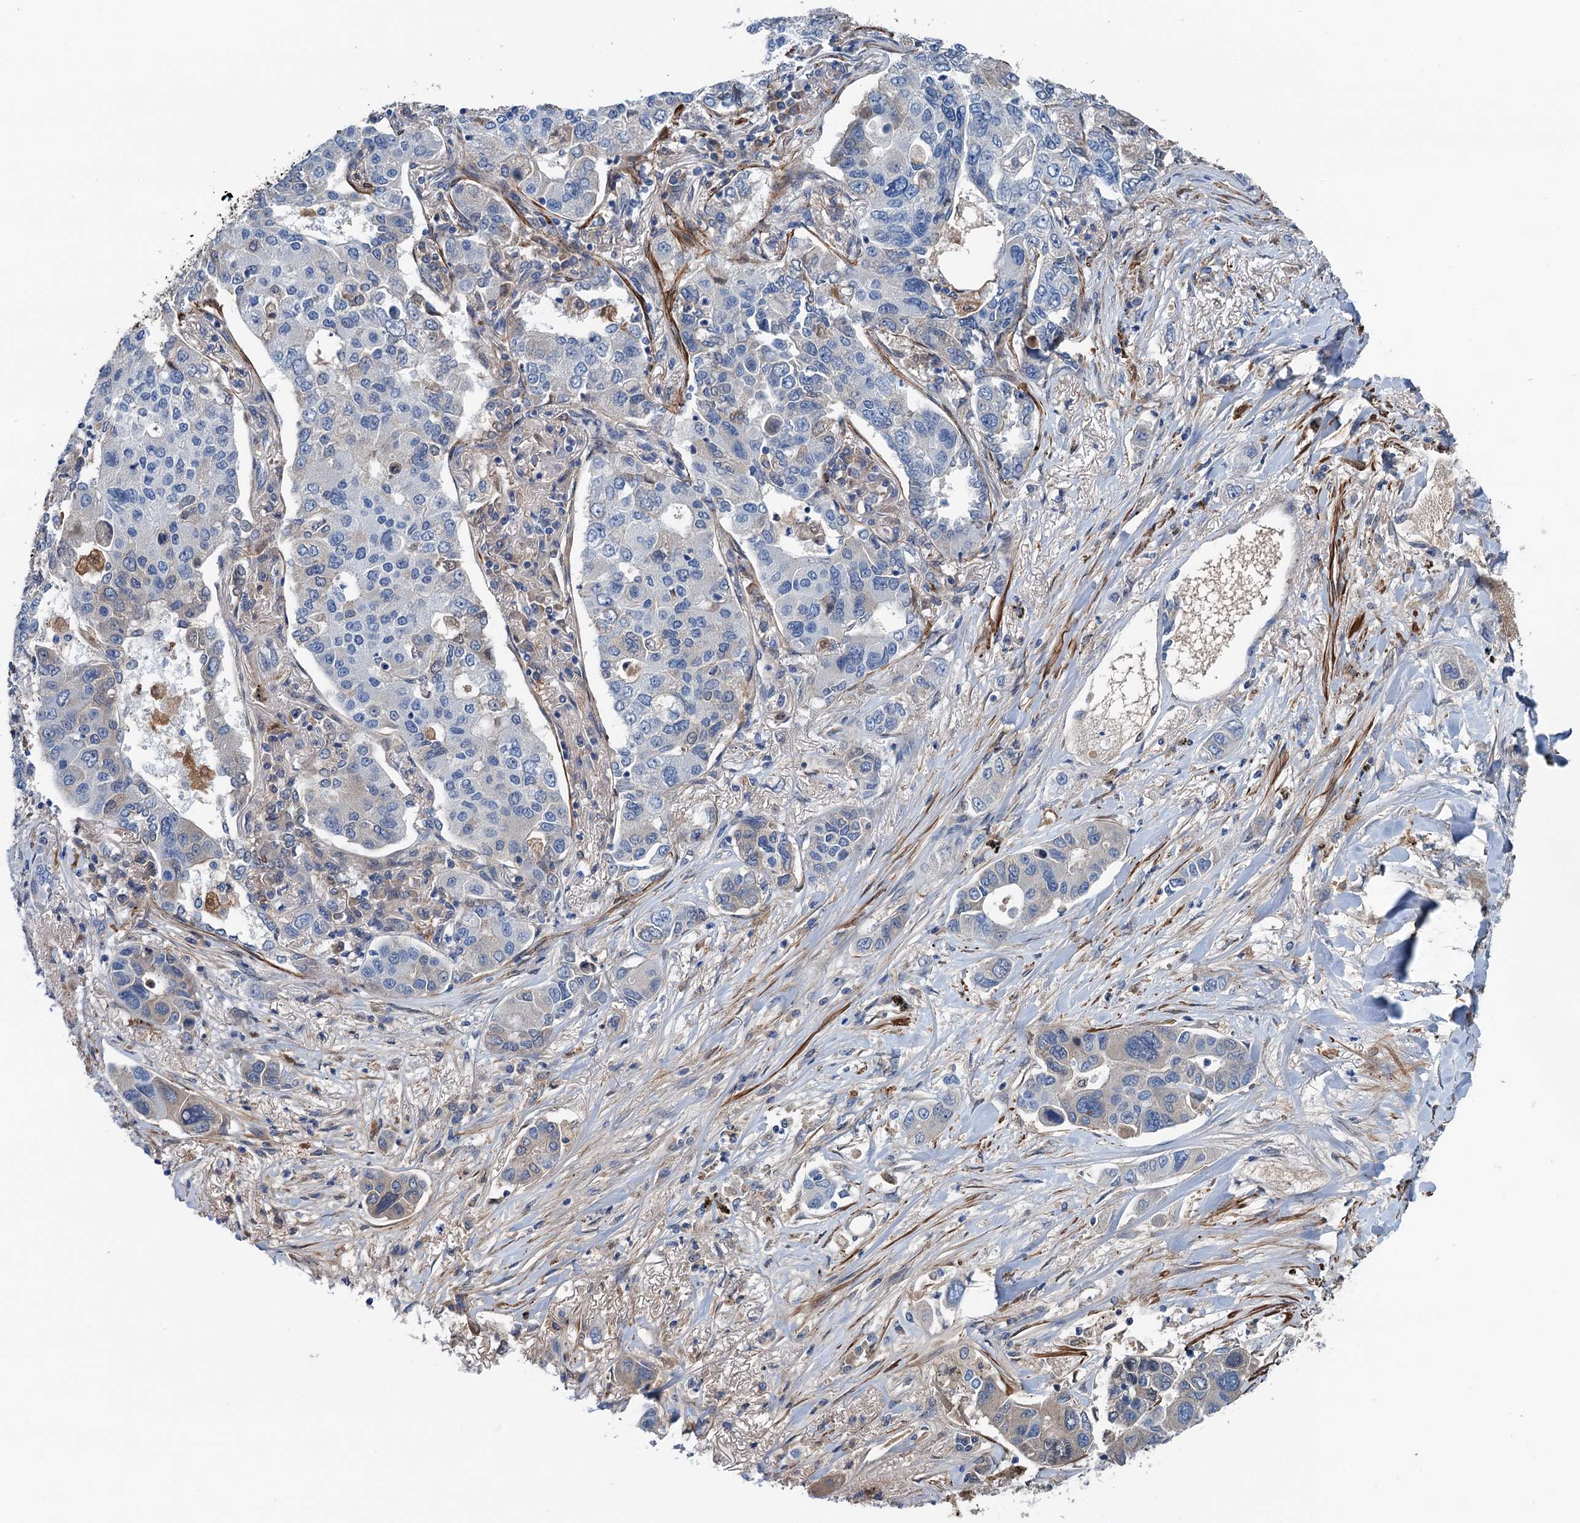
{"staining": {"intensity": "weak", "quantity": "<25%", "location": "cytoplasmic/membranous"}, "tissue": "lung cancer", "cell_type": "Tumor cells", "image_type": "cancer", "snomed": [{"axis": "morphology", "description": "Adenocarcinoma, NOS"}, {"axis": "topography", "description": "Lung"}], "caption": "Immunohistochemical staining of human lung adenocarcinoma displays no significant expression in tumor cells. (Immunohistochemistry, brightfield microscopy, high magnification).", "gene": "CSTPP1", "patient": {"sex": "male", "age": 49}}